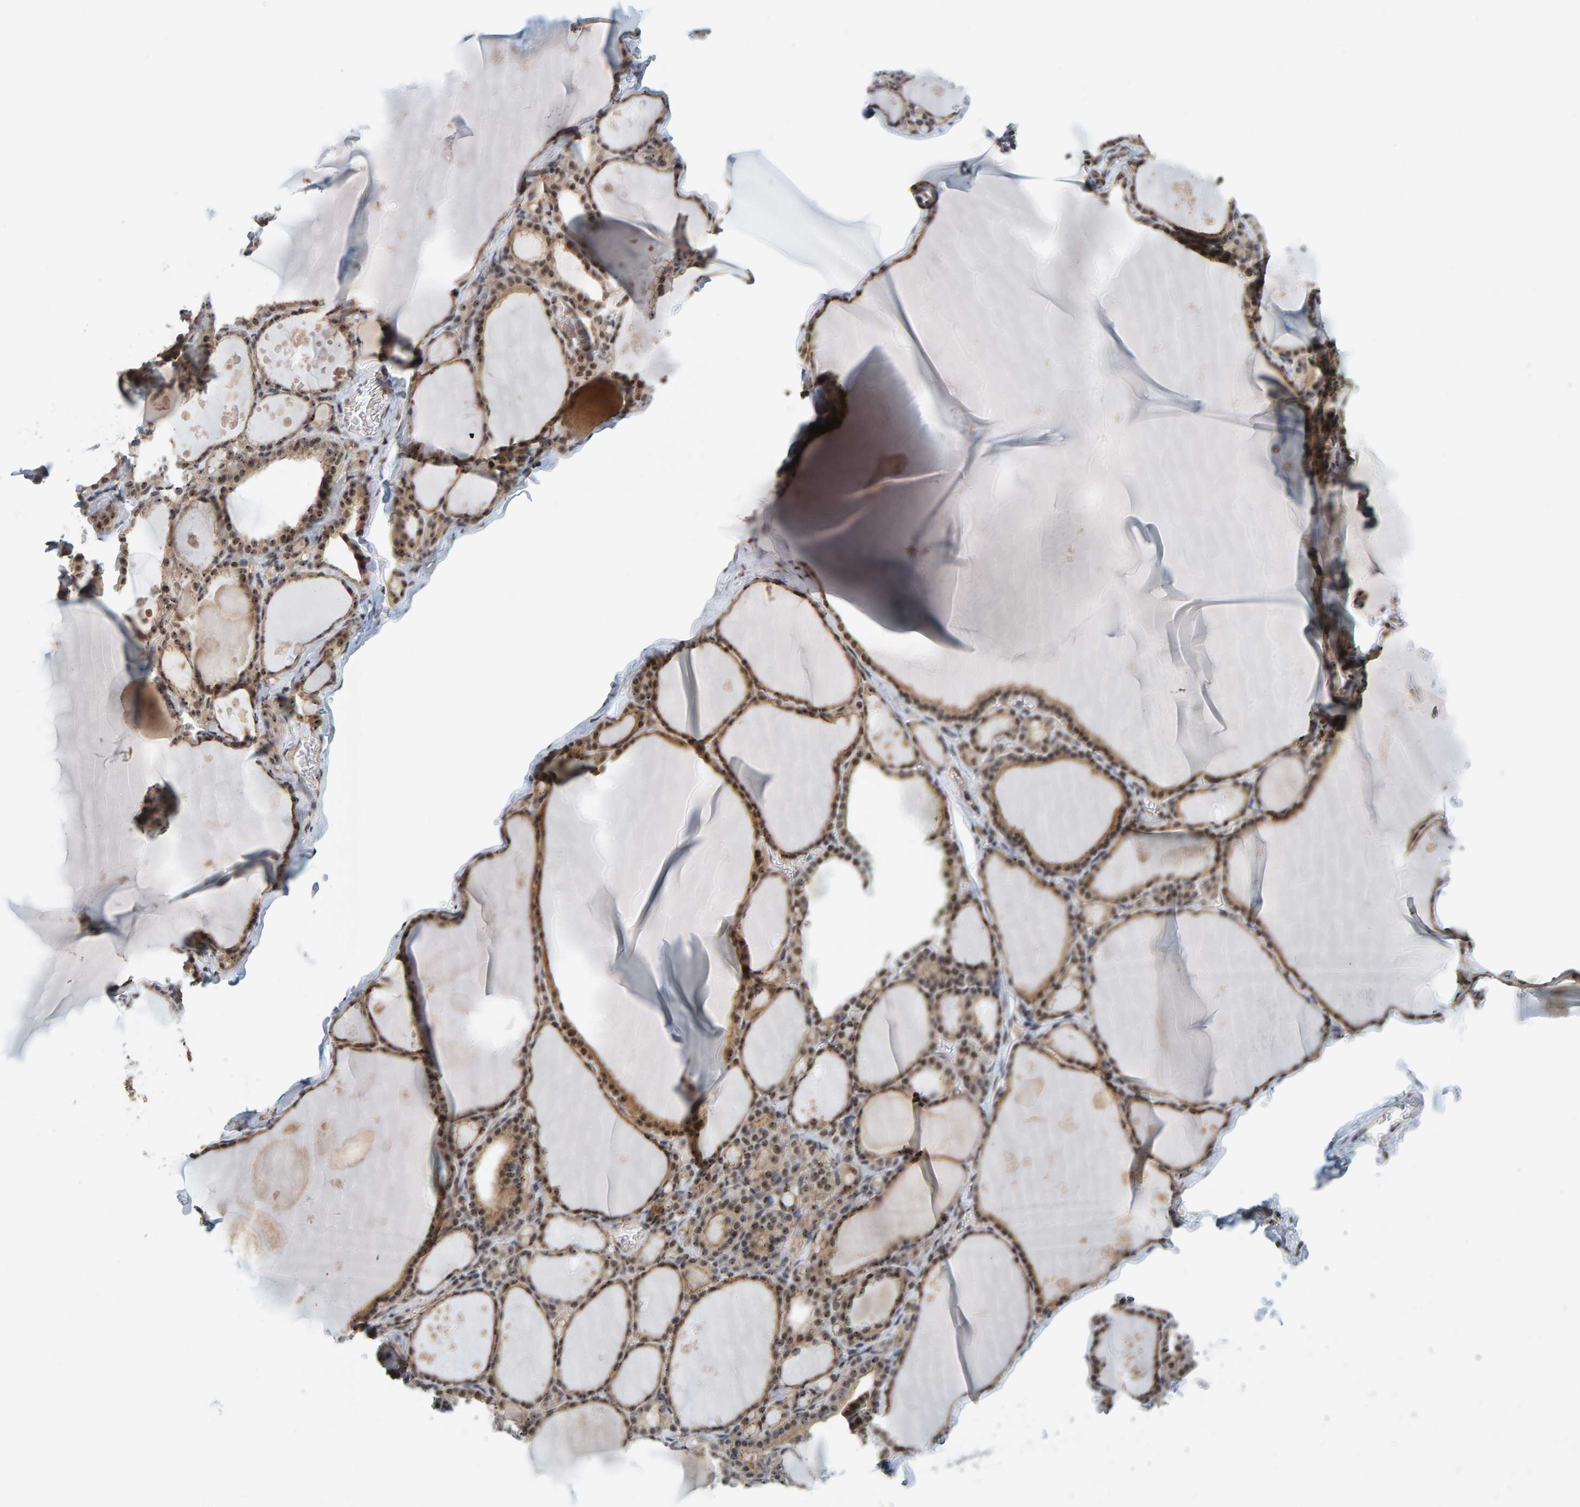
{"staining": {"intensity": "moderate", "quantity": ">75%", "location": "cytoplasmic/membranous,nuclear"}, "tissue": "thyroid gland", "cell_type": "Glandular cells", "image_type": "normal", "snomed": [{"axis": "morphology", "description": "Normal tissue, NOS"}, {"axis": "topography", "description": "Thyroid gland"}], "caption": "Human thyroid gland stained with a brown dye demonstrates moderate cytoplasmic/membranous,nuclear positive staining in about >75% of glandular cells.", "gene": "POLR1E", "patient": {"sex": "male", "age": 56}}